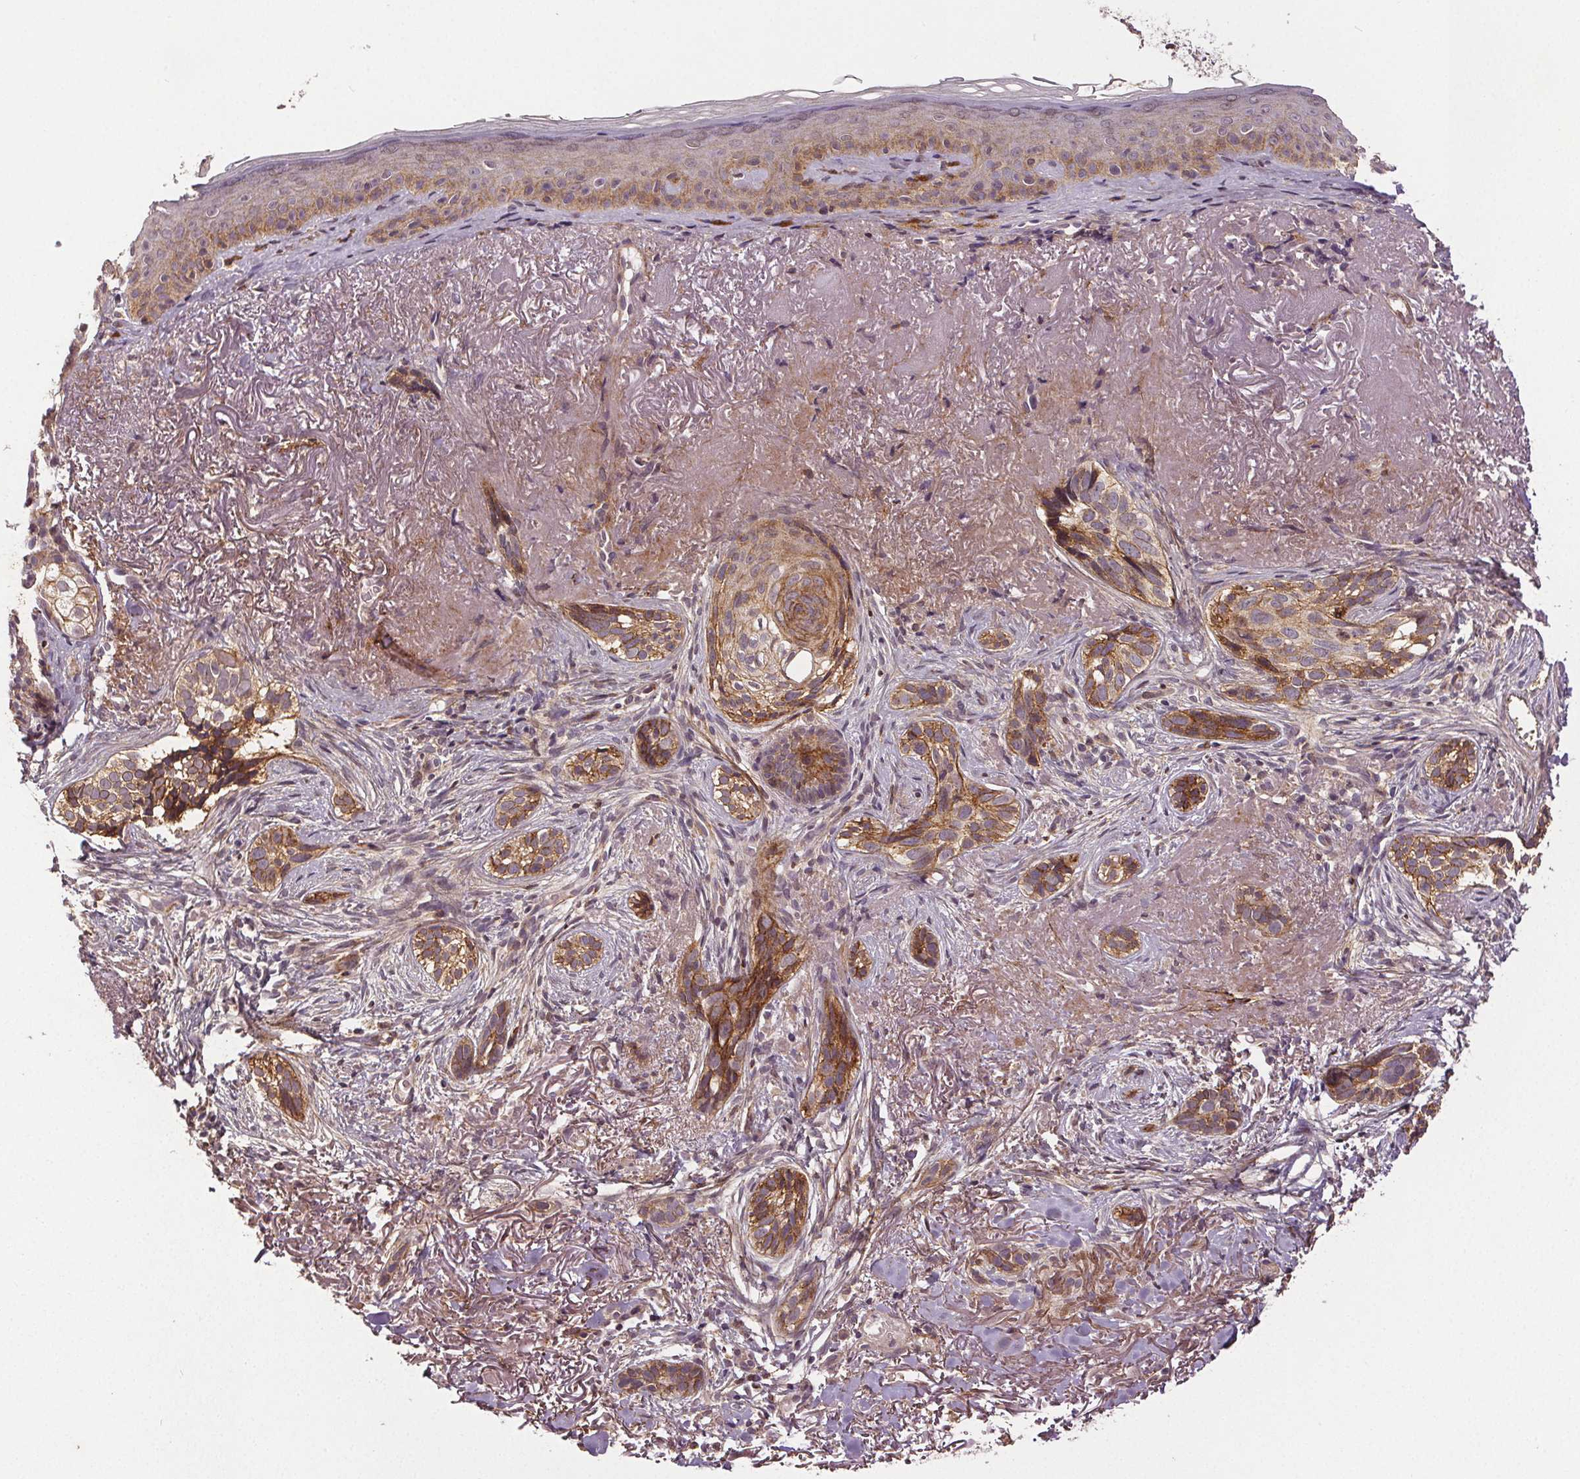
{"staining": {"intensity": "moderate", "quantity": ">75%", "location": "cytoplasmic/membranous"}, "tissue": "skin cancer", "cell_type": "Tumor cells", "image_type": "cancer", "snomed": [{"axis": "morphology", "description": "Basal cell carcinoma"}, {"axis": "morphology", "description": "BCC, high aggressive"}, {"axis": "topography", "description": "Skin"}], "caption": "Human skin cancer stained with a brown dye reveals moderate cytoplasmic/membranous positive expression in about >75% of tumor cells.", "gene": "EPHB3", "patient": {"sex": "female", "age": 86}}